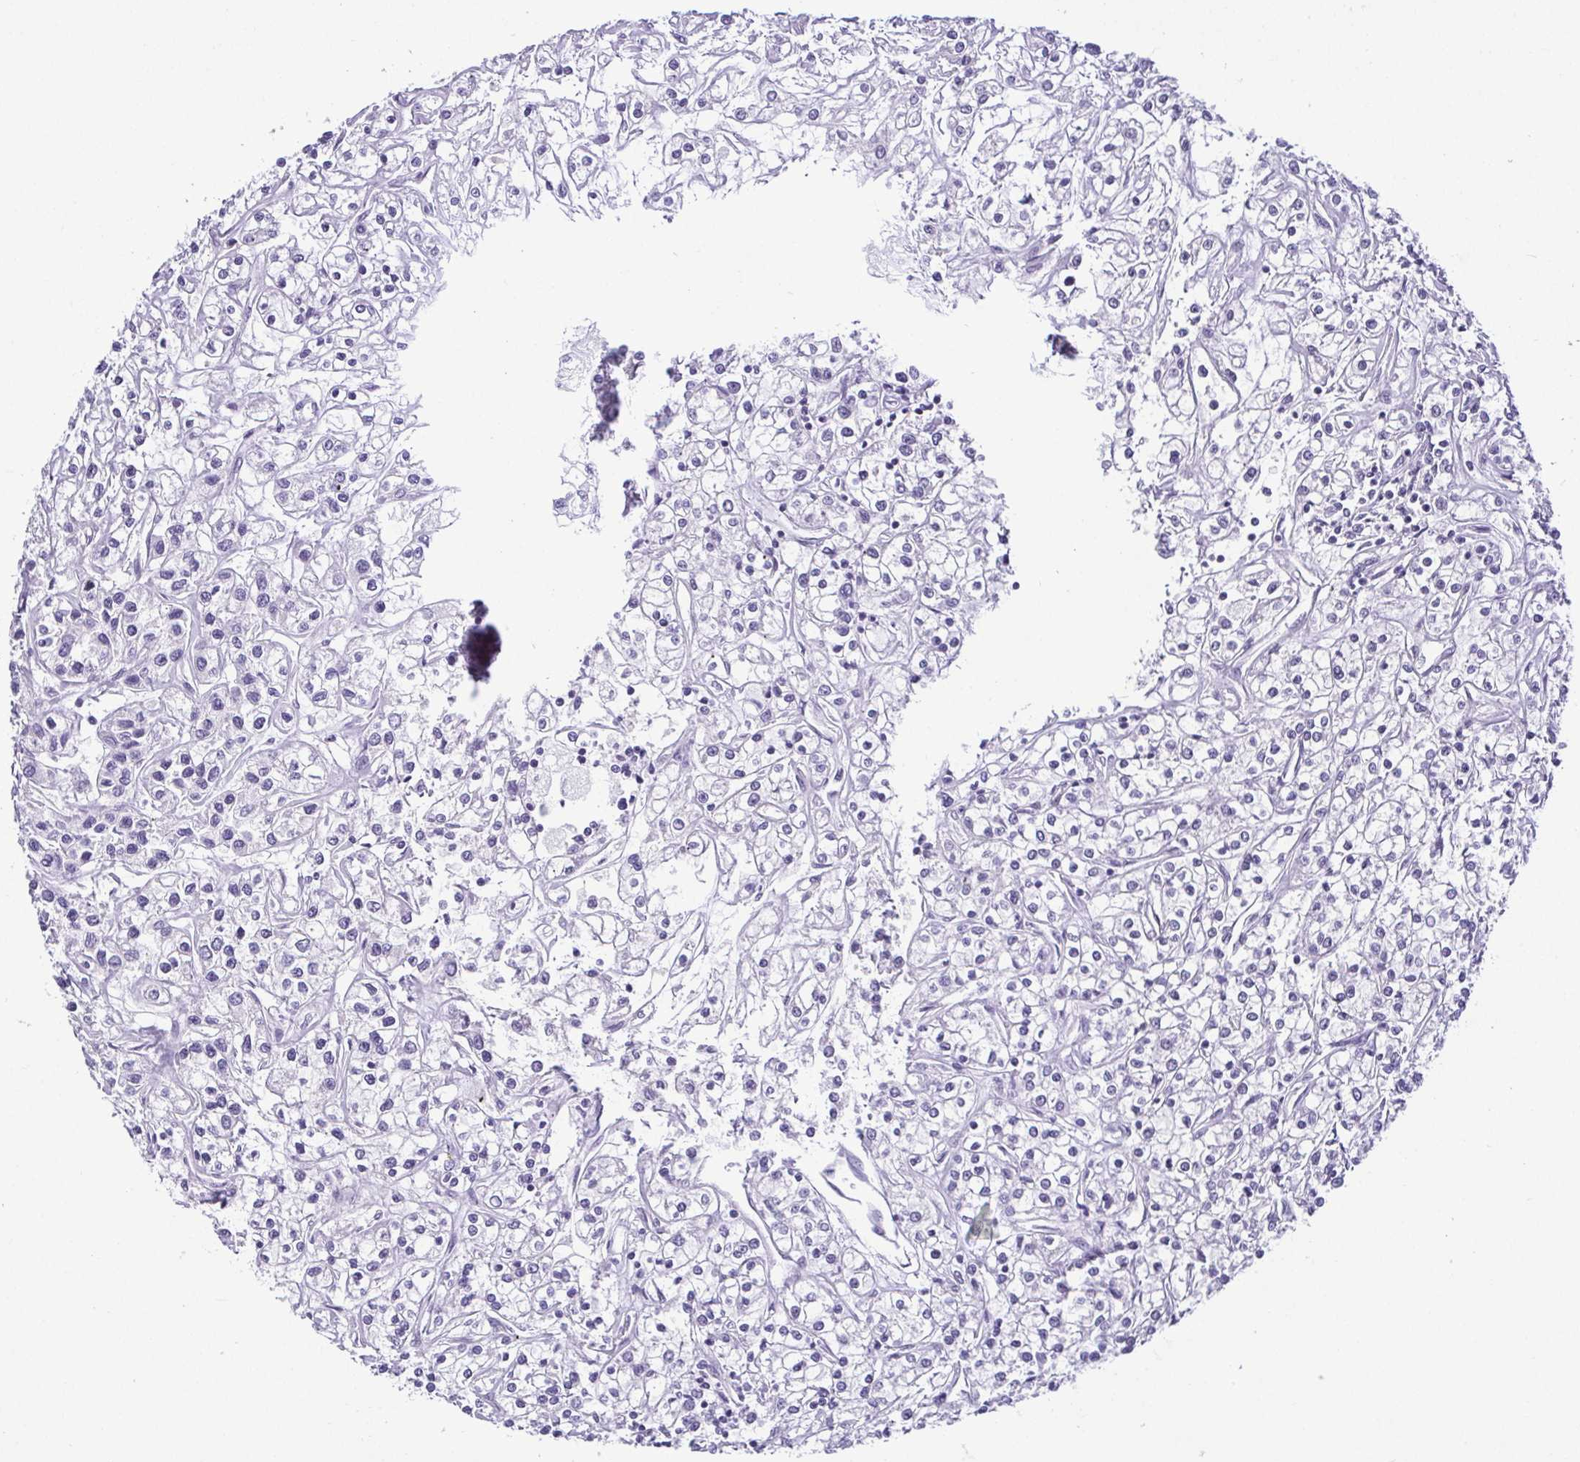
{"staining": {"intensity": "negative", "quantity": "none", "location": "none"}, "tissue": "renal cancer", "cell_type": "Tumor cells", "image_type": "cancer", "snomed": [{"axis": "morphology", "description": "Adenocarcinoma, NOS"}, {"axis": "topography", "description": "Kidney"}], "caption": "Protein analysis of renal cancer (adenocarcinoma) demonstrates no significant positivity in tumor cells.", "gene": "RBM3", "patient": {"sex": "female", "age": 59}}